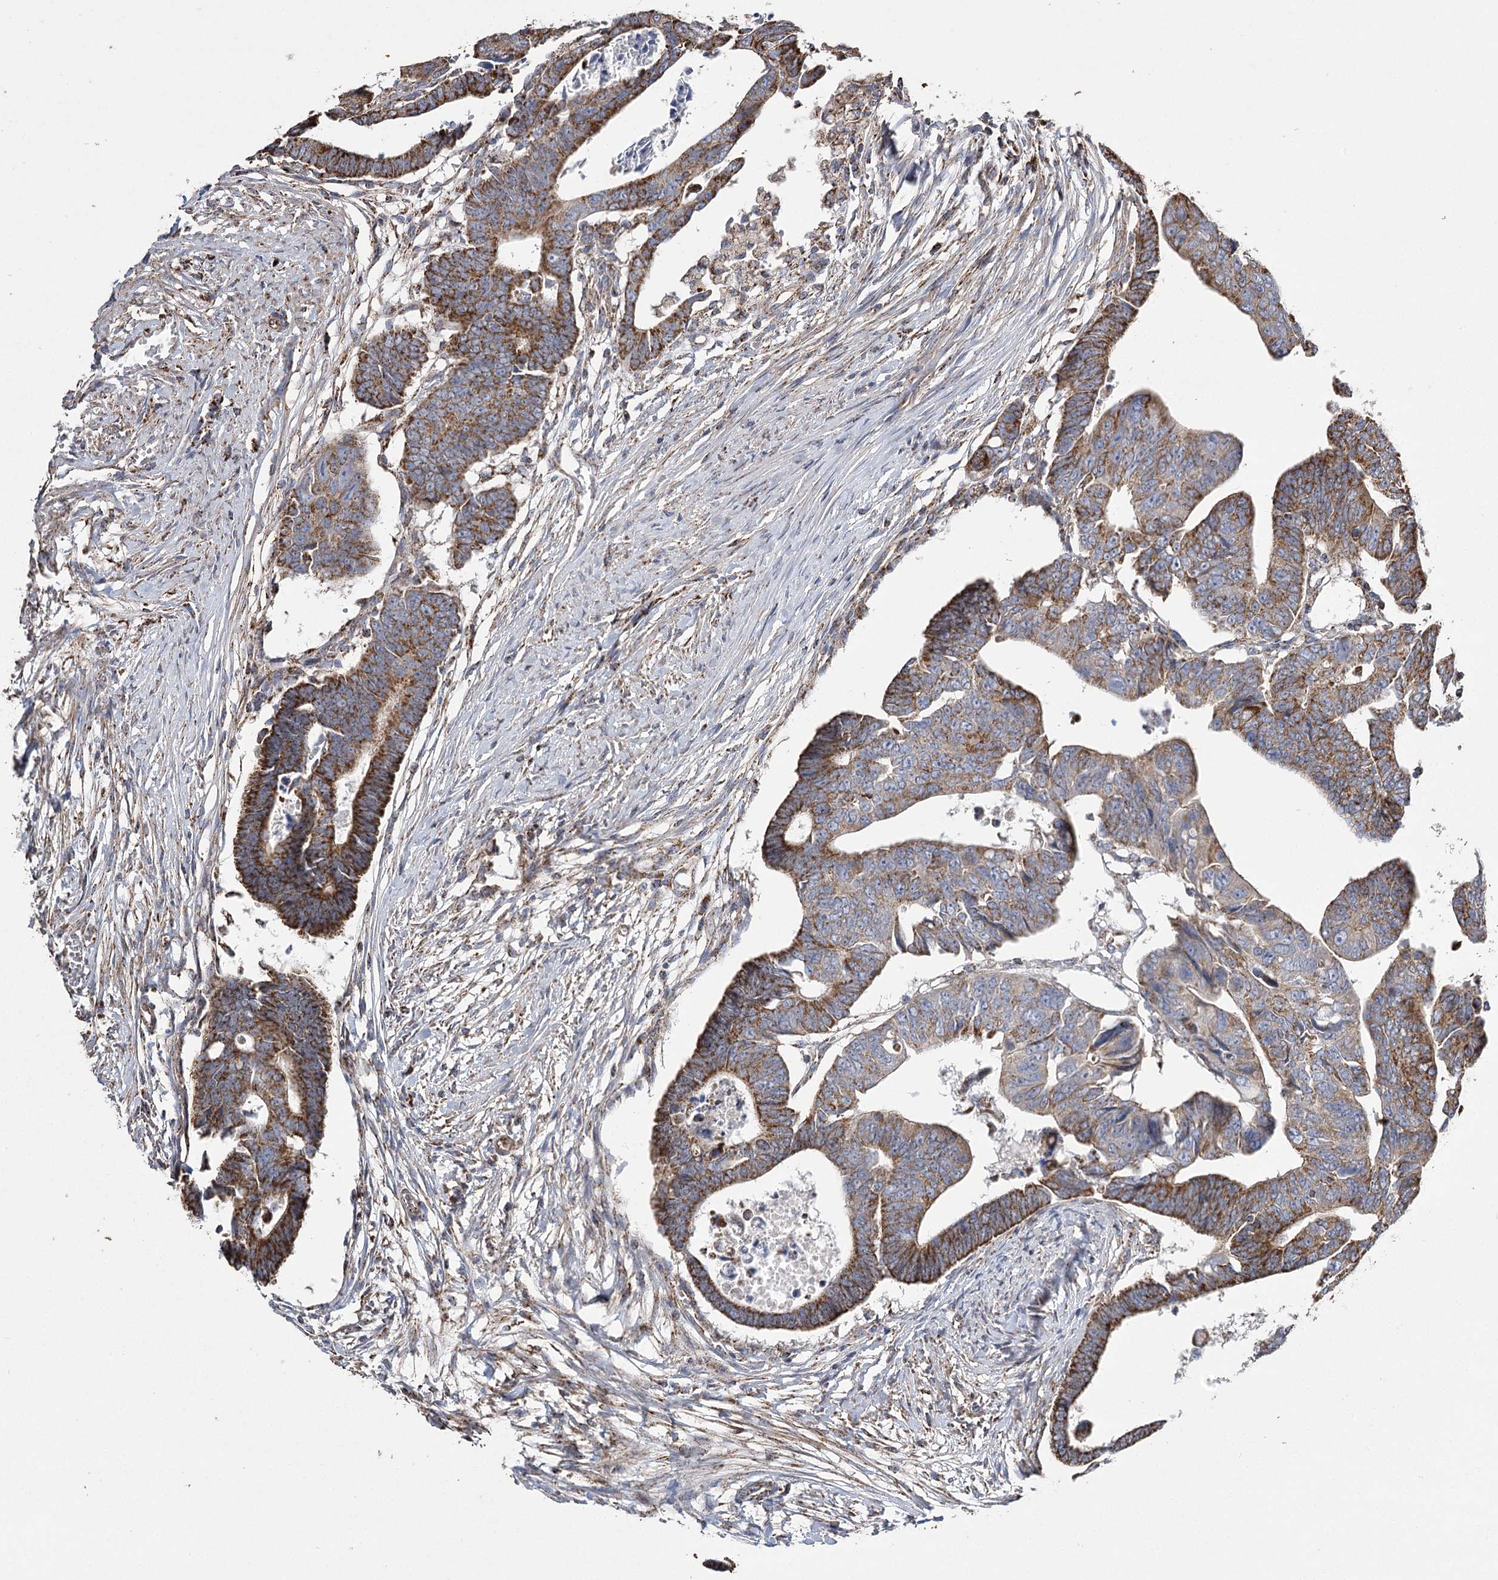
{"staining": {"intensity": "strong", "quantity": "25%-75%", "location": "cytoplasmic/membranous"}, "tissue": "colorectal cancer", "cell_type": "Tumor cells", "image_type": "cancer", "snomed": [{"axis": "morphology", "description": "Adenocarcinoma, NOS"}, {"axis": "topography", "description": "Rectum"}], "caption": "Adenocarcinoma (colorectal) stained with a brown dye shows strong cytoplasmic/membranous positive staining in about 25%-75% of tumor cells.", "gene": "RANBP3L", "patient": {"sex": "female", "age": 65}}